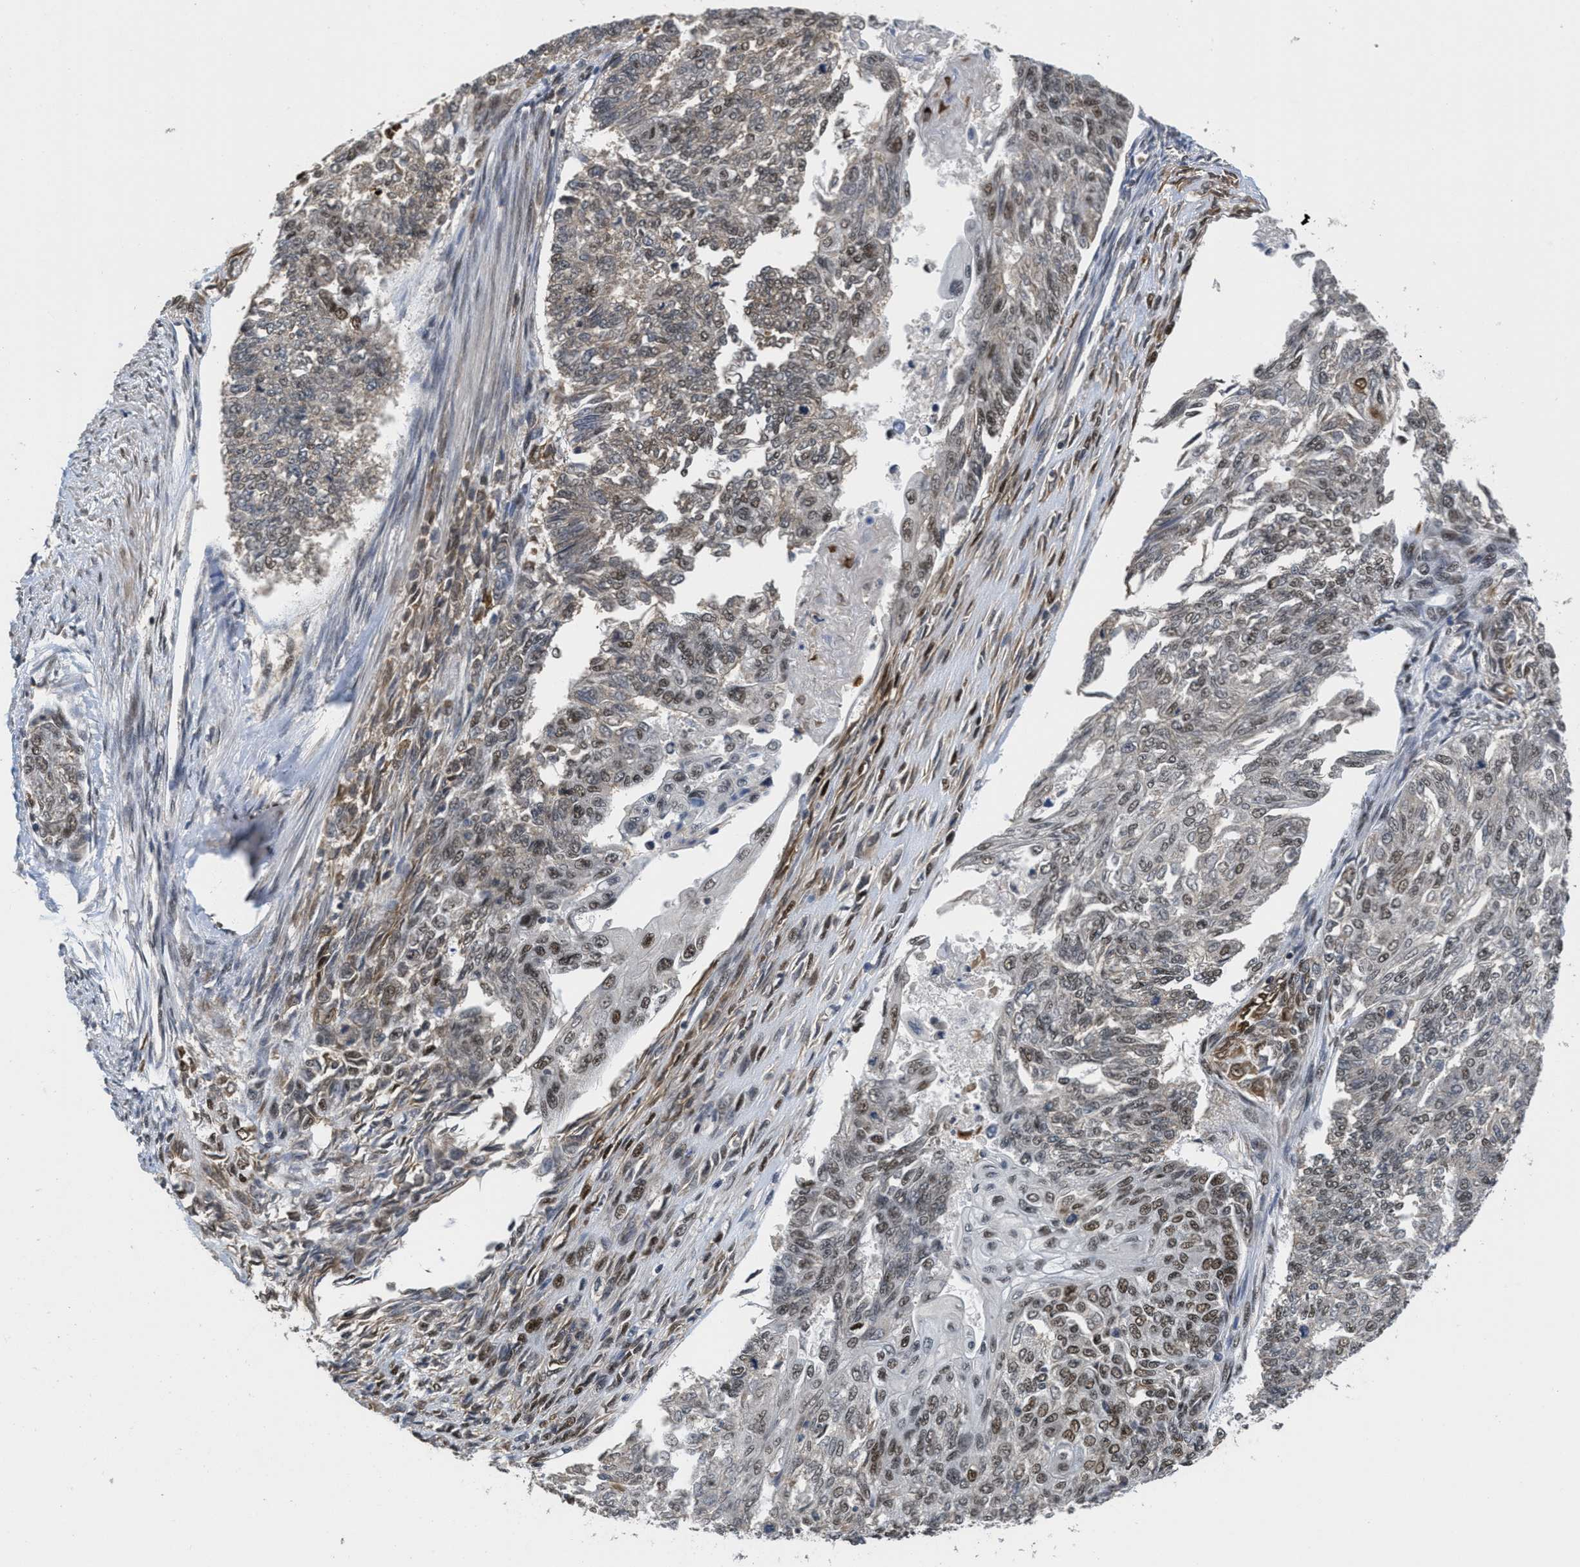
{"staining": {"intensity": "moderate", "quantity": ">75%", "location": "nuclear"}, "tissue": "endometrial cancer", "cell_type": "Tumor cells", "image_type": "cancer", "snomed": [{"axis": "morphology", "description": "Adenocarcinoma, NOS"}, {"axis": "topography", "description": "Endometrium"}], "caption": "Immunohistochemistry (DAB (3,3'-diaminobenzidine)) staining of adenocarcinoma (endometrial) reveals moderate nuclear protein expression in about >75% of tumor cells. (IHC, brightfield microscopy, high magnification).", "gene": "CUL4B", "patient": {"sex": "female", "age": 32}}